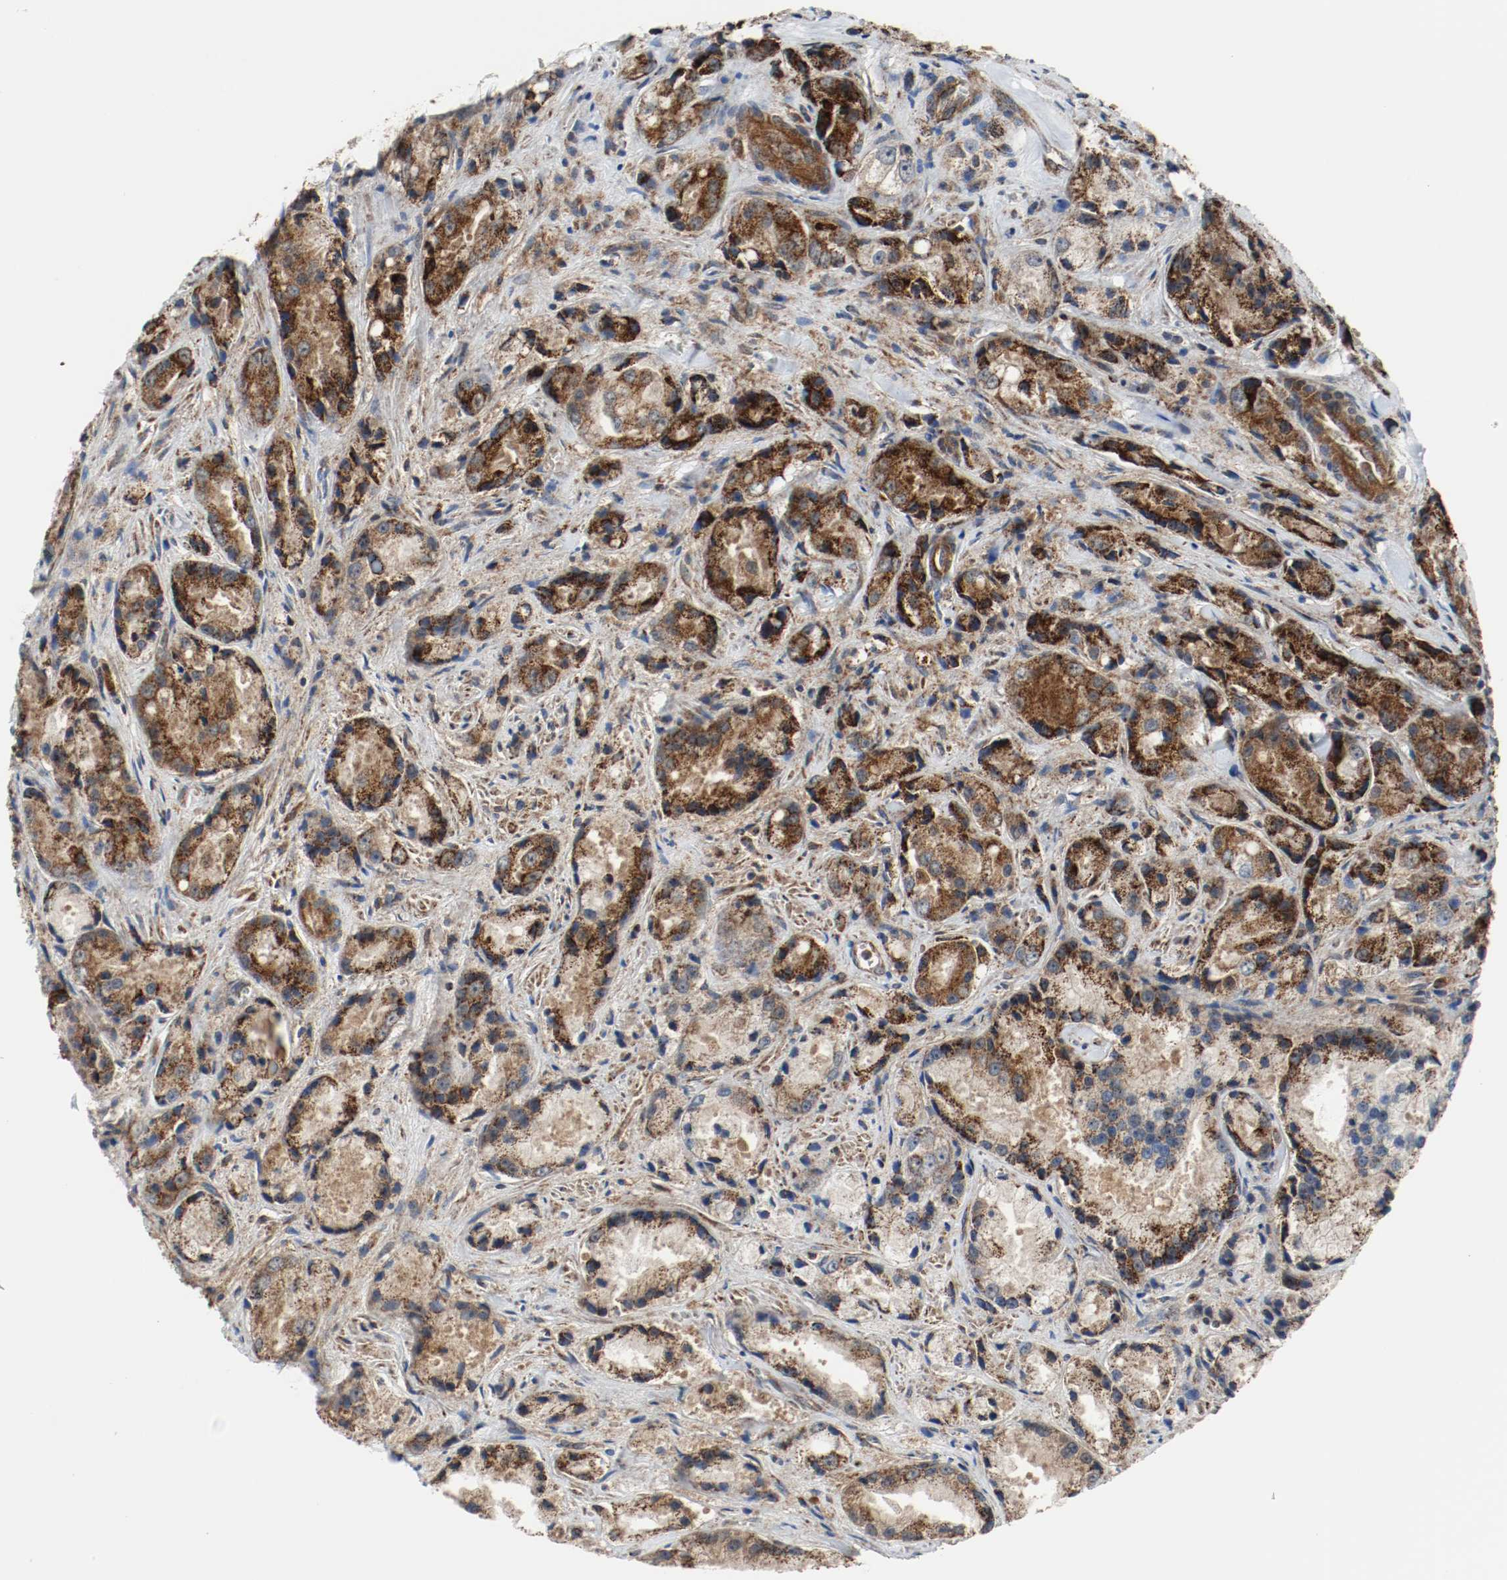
{"staining": {"intensity": "strong", "quantity": ">75%", "location": "cytoplasmic/membranous"}, "tissue": "prostate cancer", "cell_type": "Tumor cells", "image_type": "cancer", "snomed": [{"axis": "morphology", "description": "Adenocarcinoma, Low grade"}, {"axis": "topography", "description": "Prostate"}], "caption": "Protein expression analysis of human low-grade adenocarcinoma (prostate) reveals strong cytoplasmic/membranous staining in approximately >75% of tumor cells.", "gene": "TXNRD1", "patient": {"sex": "male", "age": 64}}